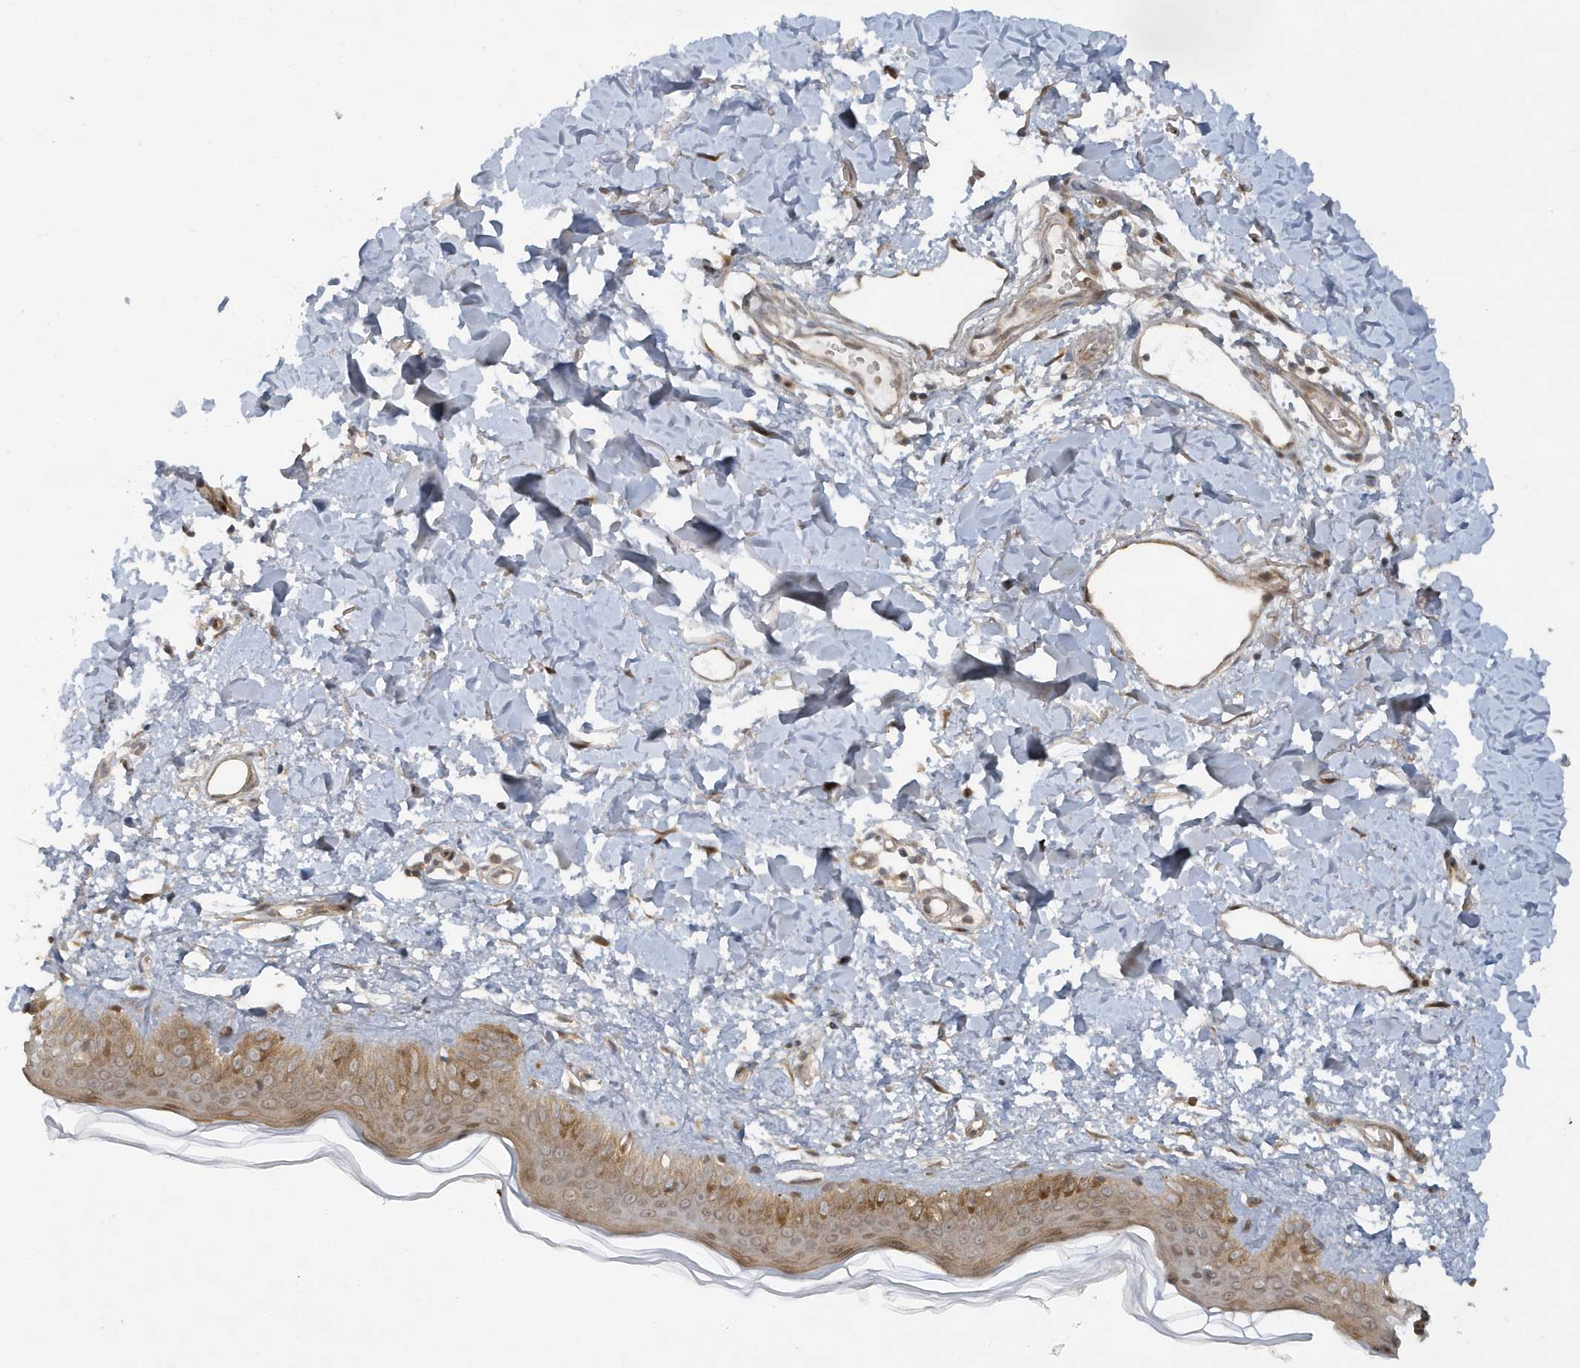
{"staining": {"intensity": "moderate", "quantity": ">75%", "location": "cytoplasmic/membranous"}, "tissue": "skin", "cell_type": "Fibroblasts", "image_type": "normal", "snomed": [{"axis": "morphology", "description": "Normal tissue, NOS"}, {"axis": "topography", "description": "Skin"}], "caption": "IHC histopathology image of benign skin: skin stained using IHC reveals medium levels of moderate protein expression localized specifically in the cytoplasmic/membranous of fibroblasts, appearing as a cytoplasmic/membranous brown color.", "gene": "ATG4A", "patient": {"sex": "female", "age": 58}}